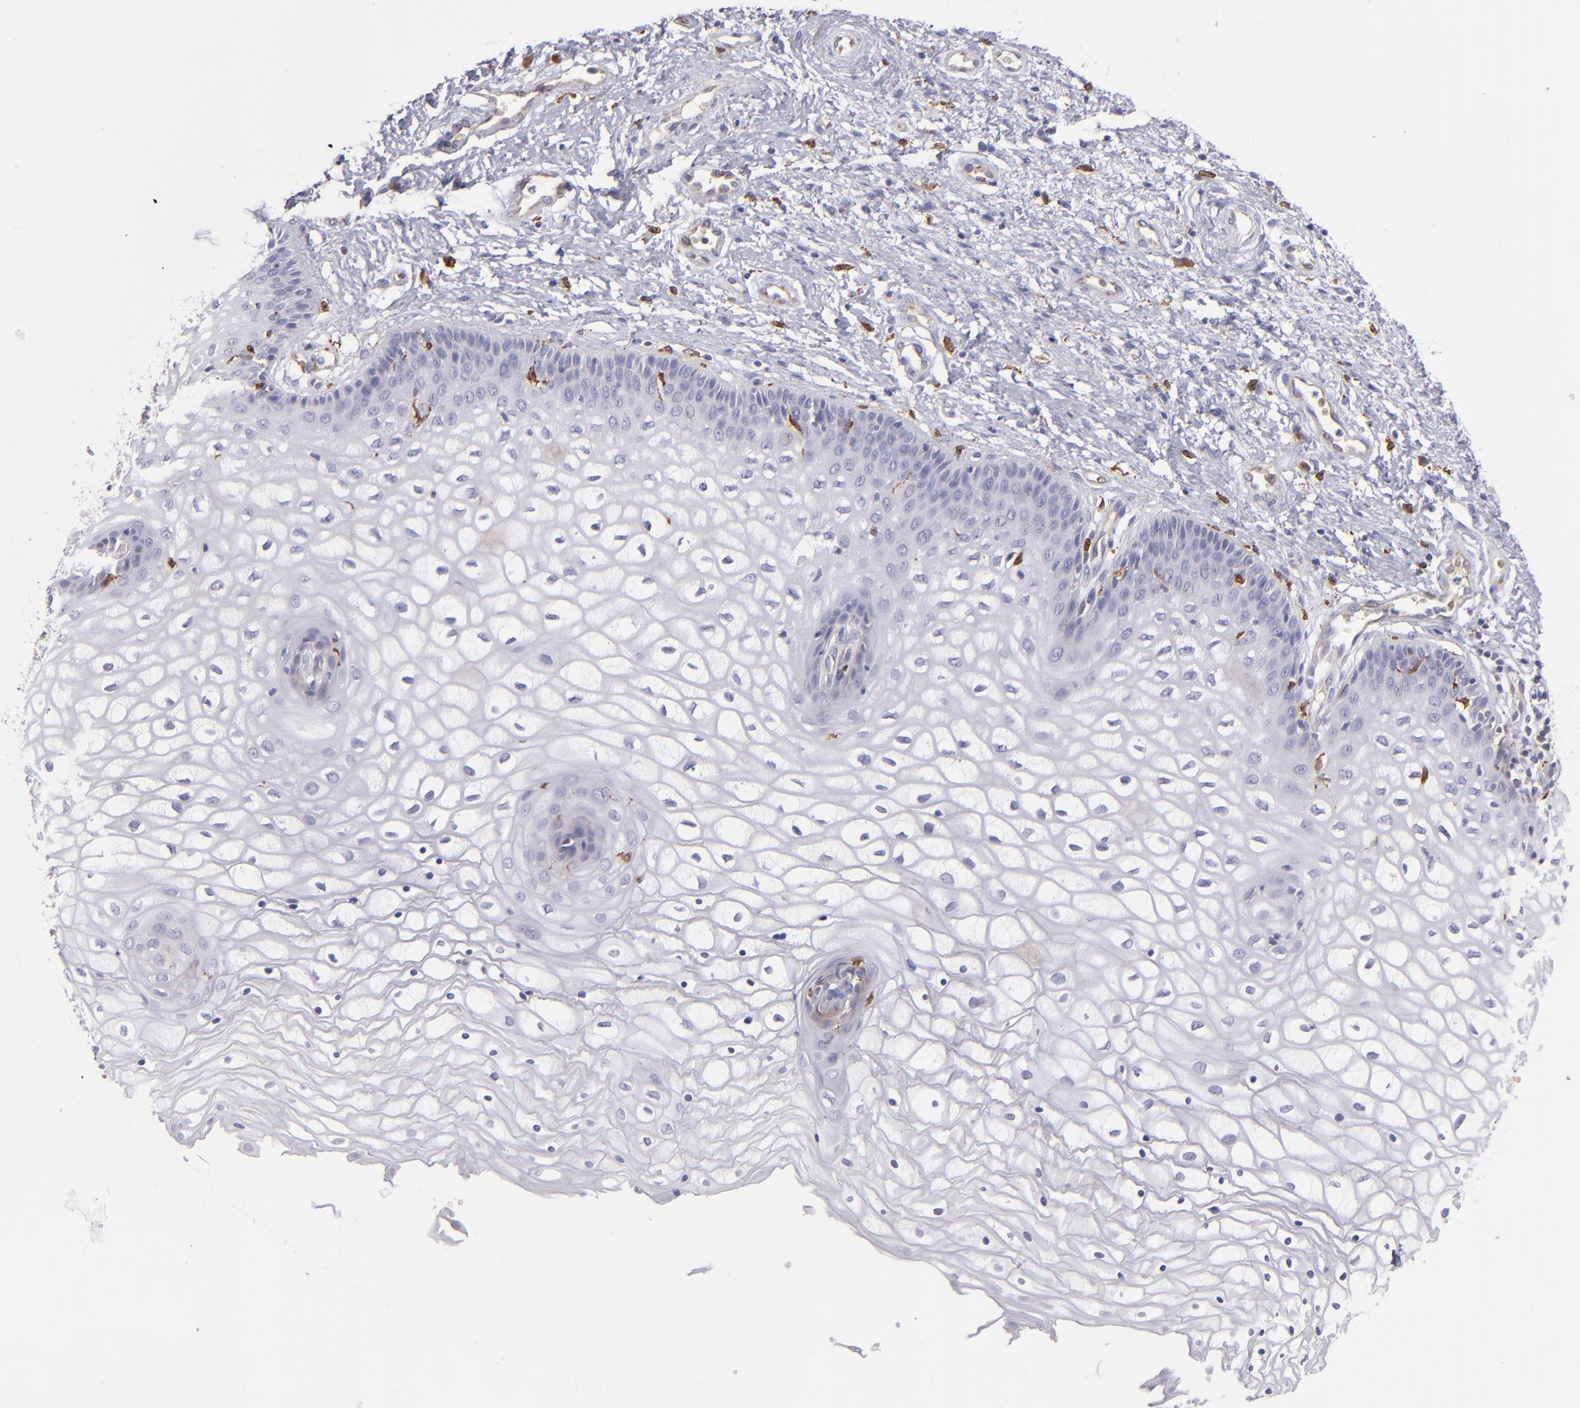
{"staining": {"intensity": "negative", "quantity": "none", "location": "none"}, "tissue": "vagina", "cell_type": "Squamous epithelial cells", "image_type": "normal", "snomed": [{"axis": "morphology", "description": "Normal tissue, NOS"}, {"axis": "topography", "description": "Vagina"}], "caption": "This is a micrograph of IHC staining of unremarkable vagina, which shows no expression in squamous epithelial cells. (Immunohistochemistry, brightfield microscopy, high magnification).", "gene": "CD74", "patient": {"sex": "female", "age": 34}}